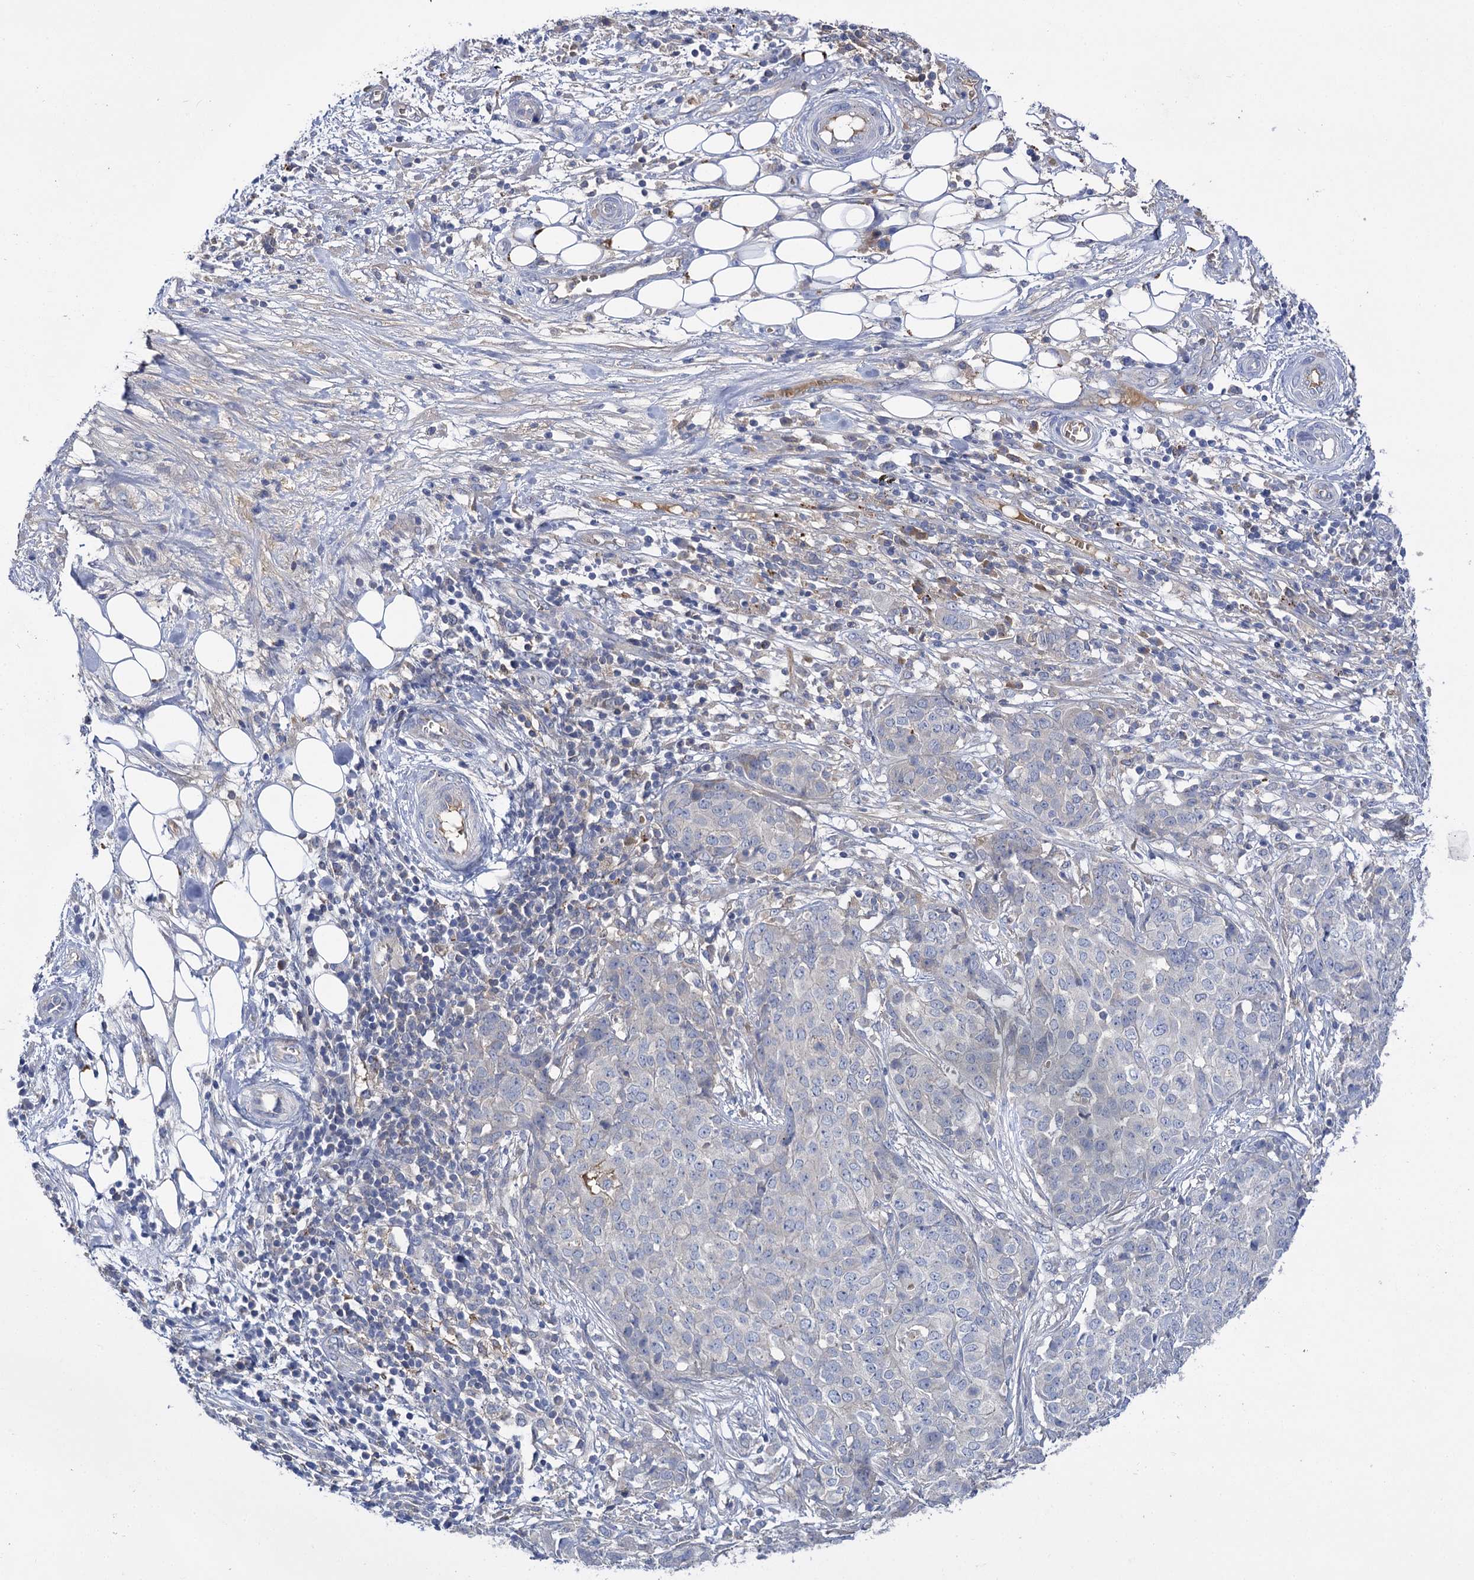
{"staining": {"intensity": "negative", "quantity": "none", "location": "none"}, "tissue": "ovarian cancer", "cell_type": "Tumor cells", "image_type": "cancer", "snomed": [{"axis": "morphology", "description": "Cystadenocarcinoma, serous, NOS"}, {"axis": "topography", "description": "Soft tissue"}, {"axis": "topography", "description": "Ovary"}], "caption": "Human ovarian cancer stained for a protein using IHC shows no staining in tumor cells.", "gene": "USP50", "patient": {"sex": "female", "age": 57}}